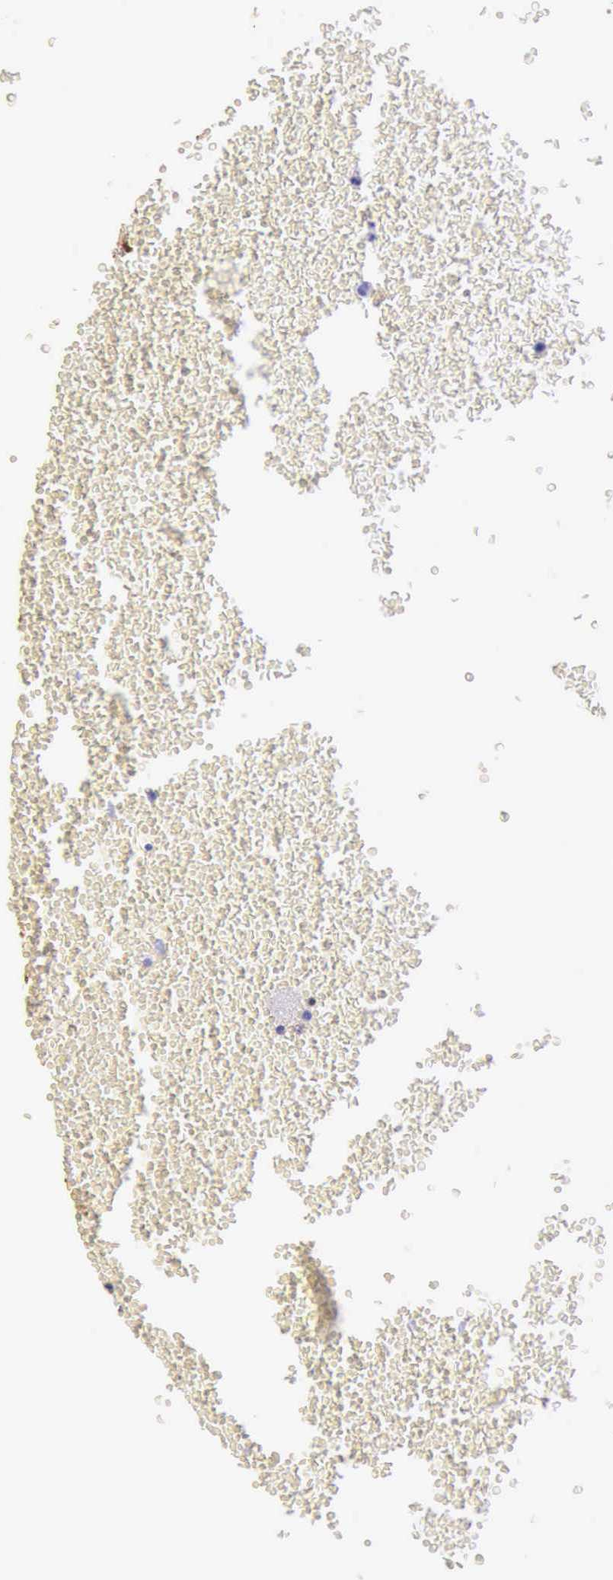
{"staining": {"intensity": "negative", "quantity": "none", "location": "none"}, "tissue": "testis cancer", "cell_type": "Tumor cells", "image_type": "cancer", "snomed": [{"axis": "morphology", "description": "Seminoma, NOS"}, {"axis": "topography", "description": "Testis"}], "caption": "Human testis cancer stained for a protein using immunohistochemistry demonstrates no expression in tumor cells.", "gene": "TYMP", "patient": {"sex": "male", "age": 71}}